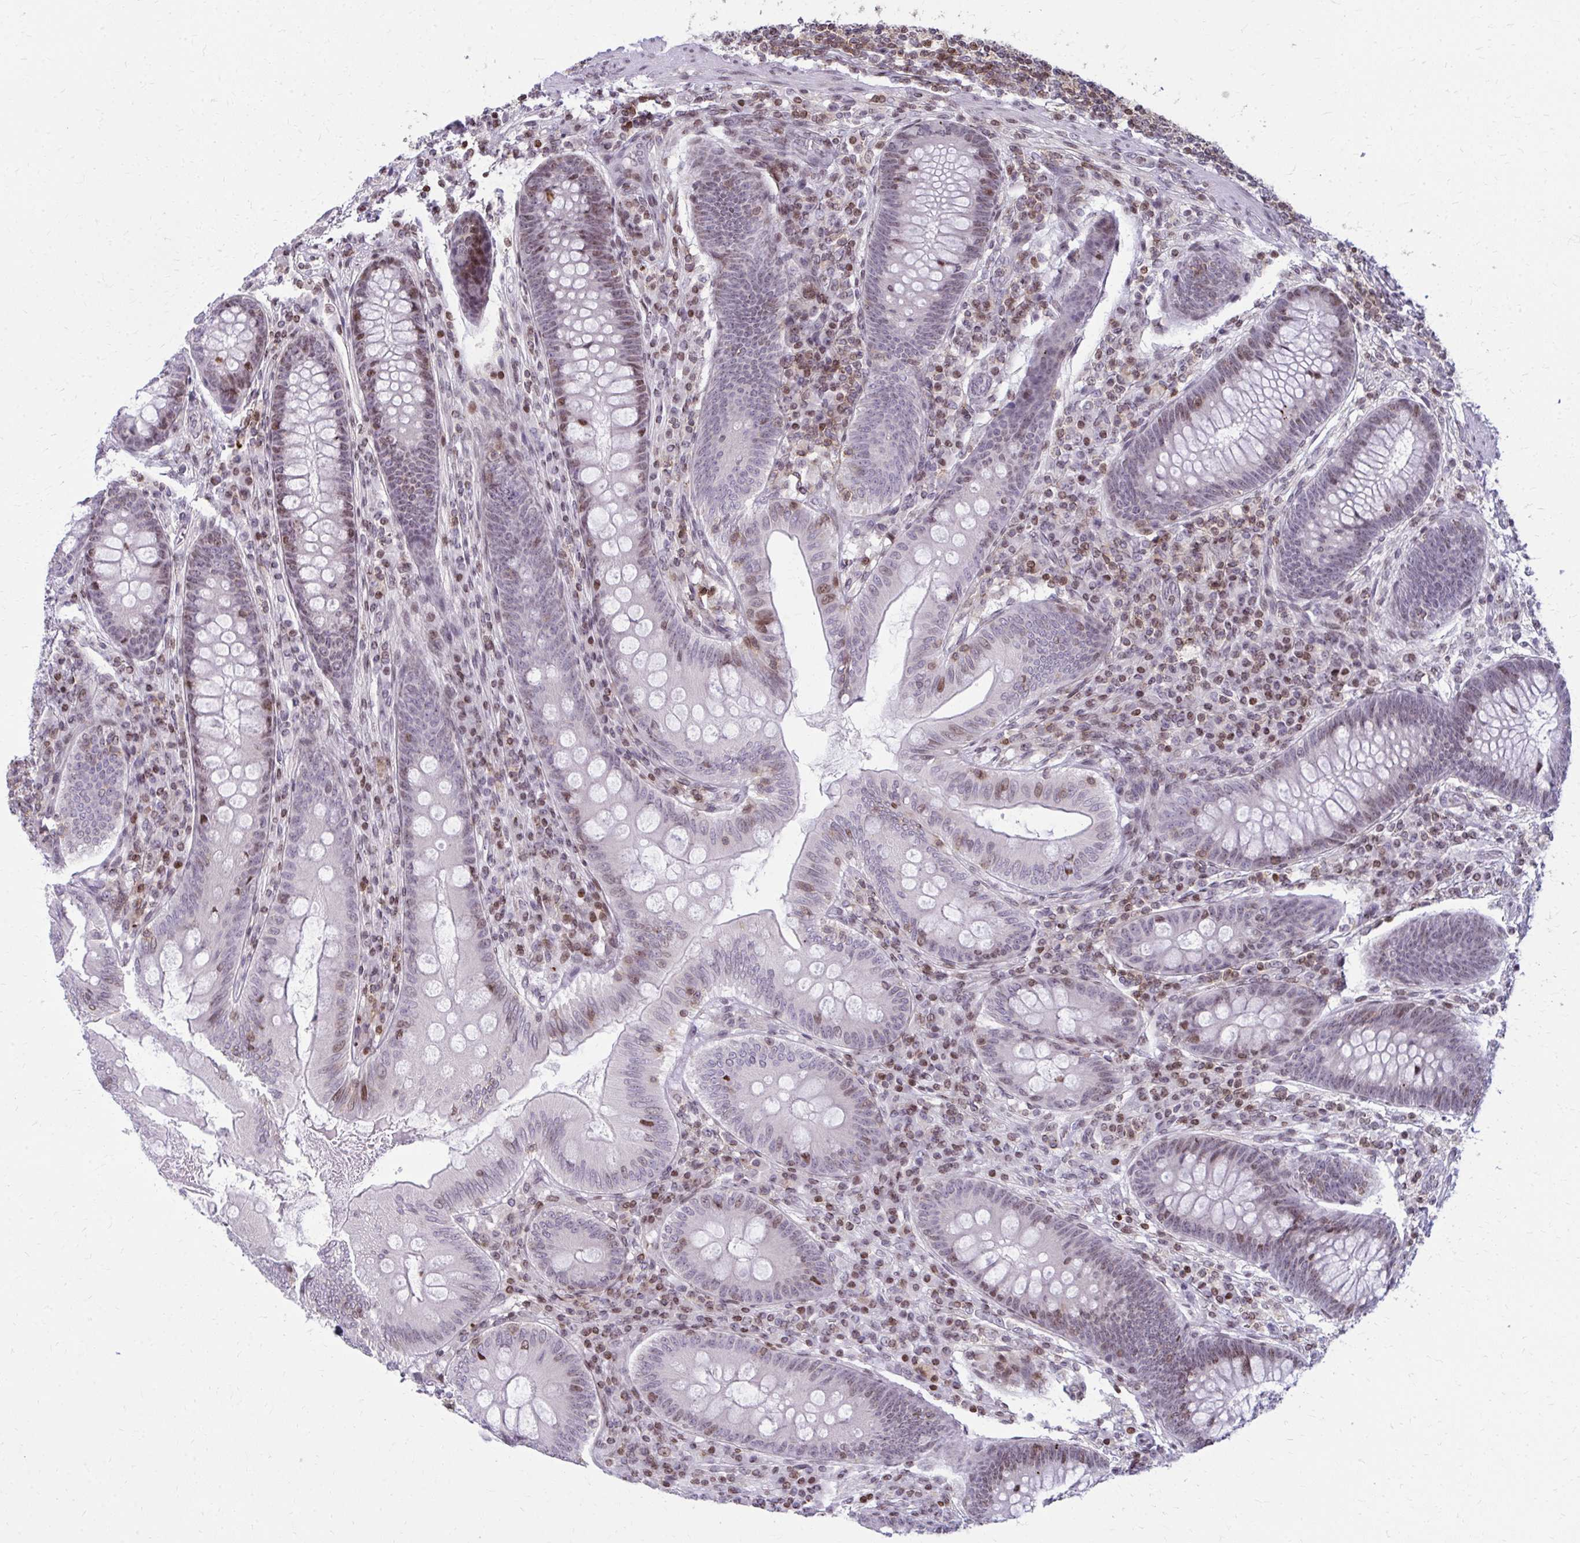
{"staining": {"intensity": "moderate", "quantity": "<25%", "location": "nuclear"}, "tissue": "appendix", "cell_type": "Glandular cells", "image_type": "normal", "snomed": [{"axis": "morphology", "description": "Normal tissue, NOS"}, {"axis": "topography", "description": "Appendix"}], "caption": "IHC micrograph of benign appendix: appendix stained using immunohistochemistry (IHC) shows low levels of moderate protein expression localized specifically in the nuclear of glandular cells, appearing as a nuclear brown color.", "gene": "AP5M1", "patient": {"sex": "male", "age": 71}}